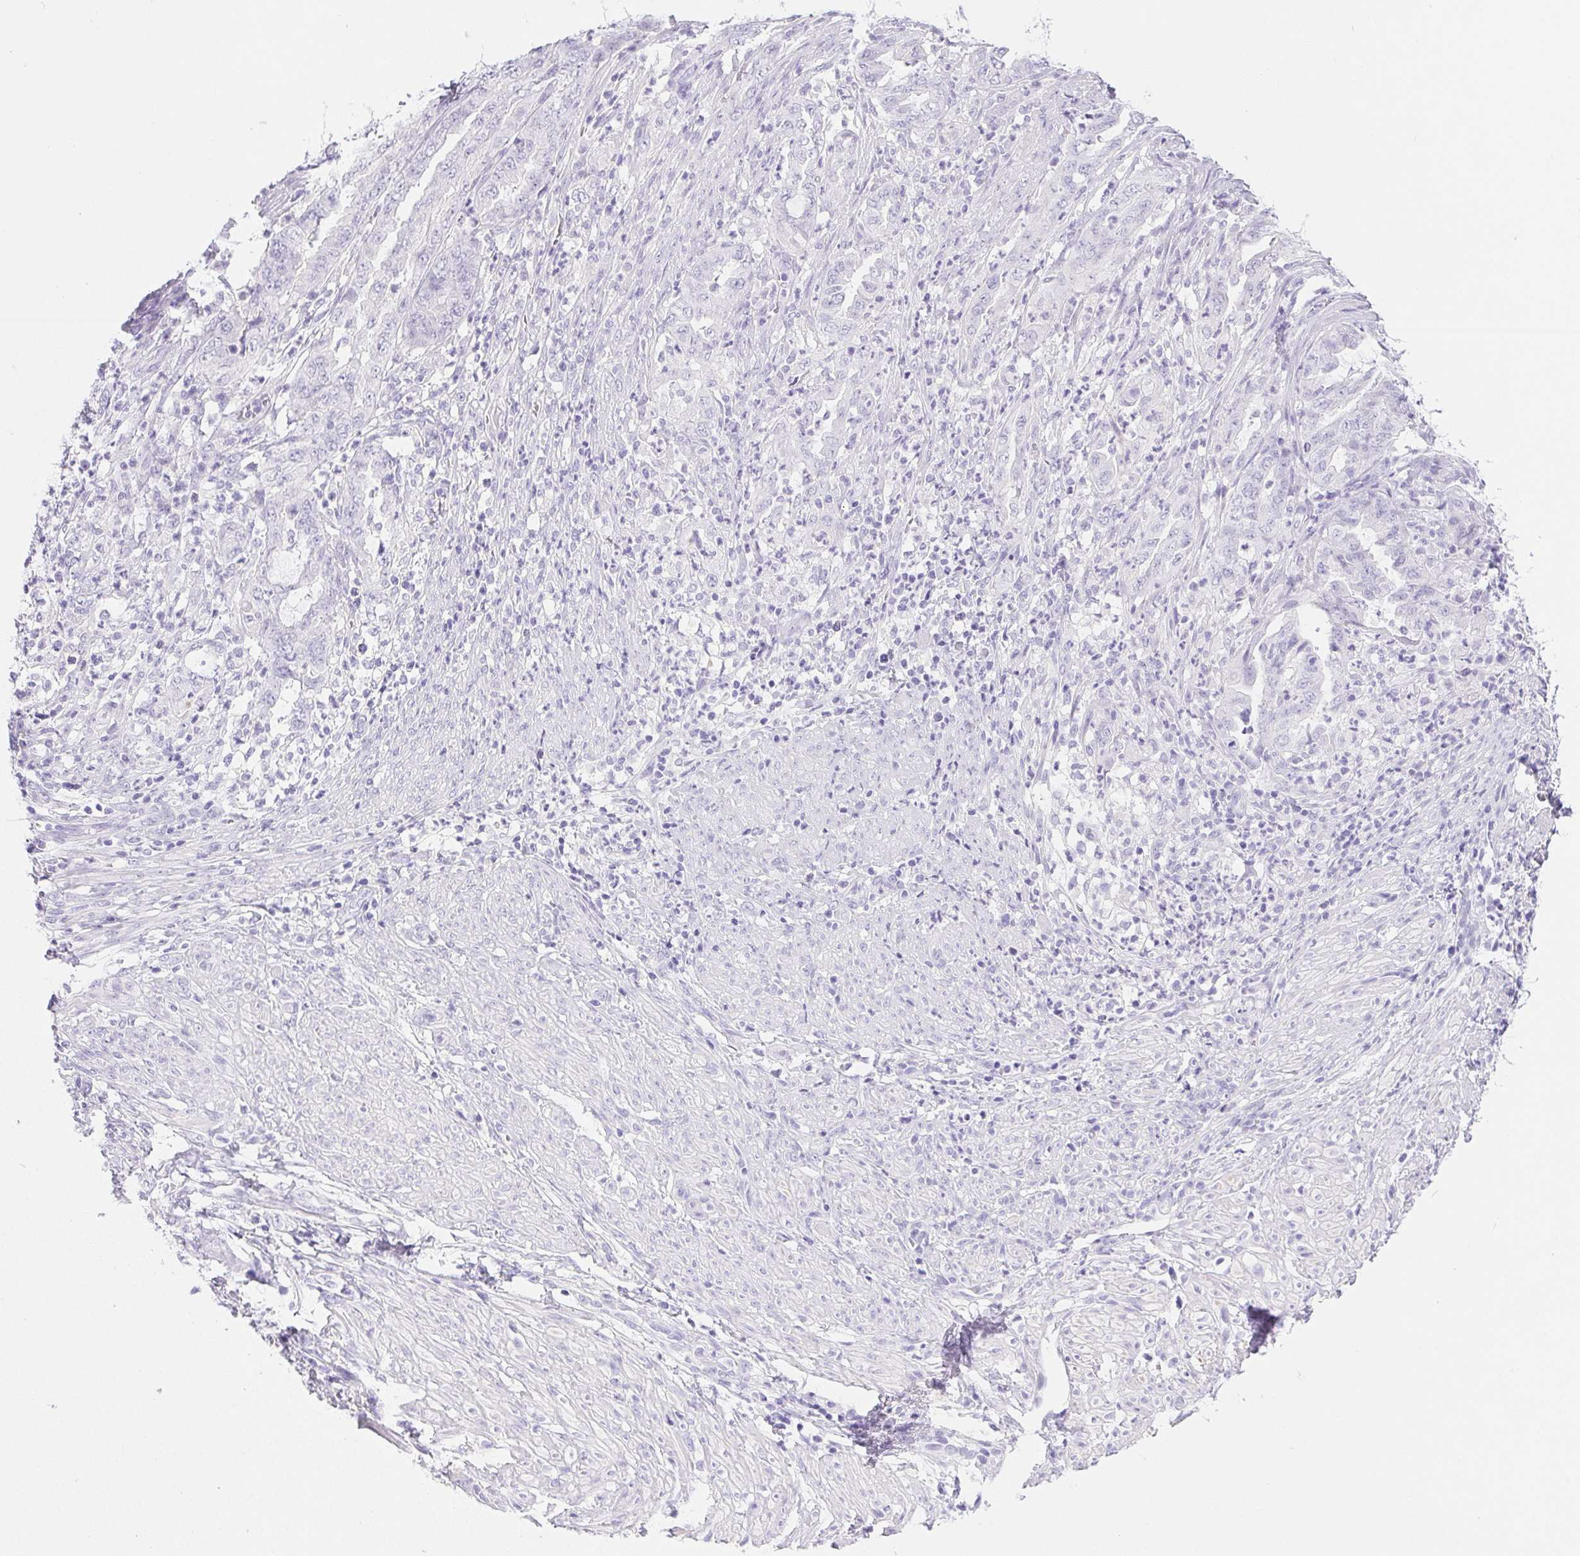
{"staining": {"intensity": "negative", "quantity": "none", "location": "none"}, "tissue": "endometrial cancer", "cell_type": "Tumor cells", "image_type": "cancer", "snomed": [{"axis": "morphology", "description": "Adenocarcinoma, NOS"}, {"axis": "topography", "description": "Endometrium"}], "caption": "Endometrial adenocarcinoma stained for a protein using immunohistochemistry demonstrates no expression tumor cells.", "gene": "PNLIP", "patient": {"sex": "female", "age": 51}}